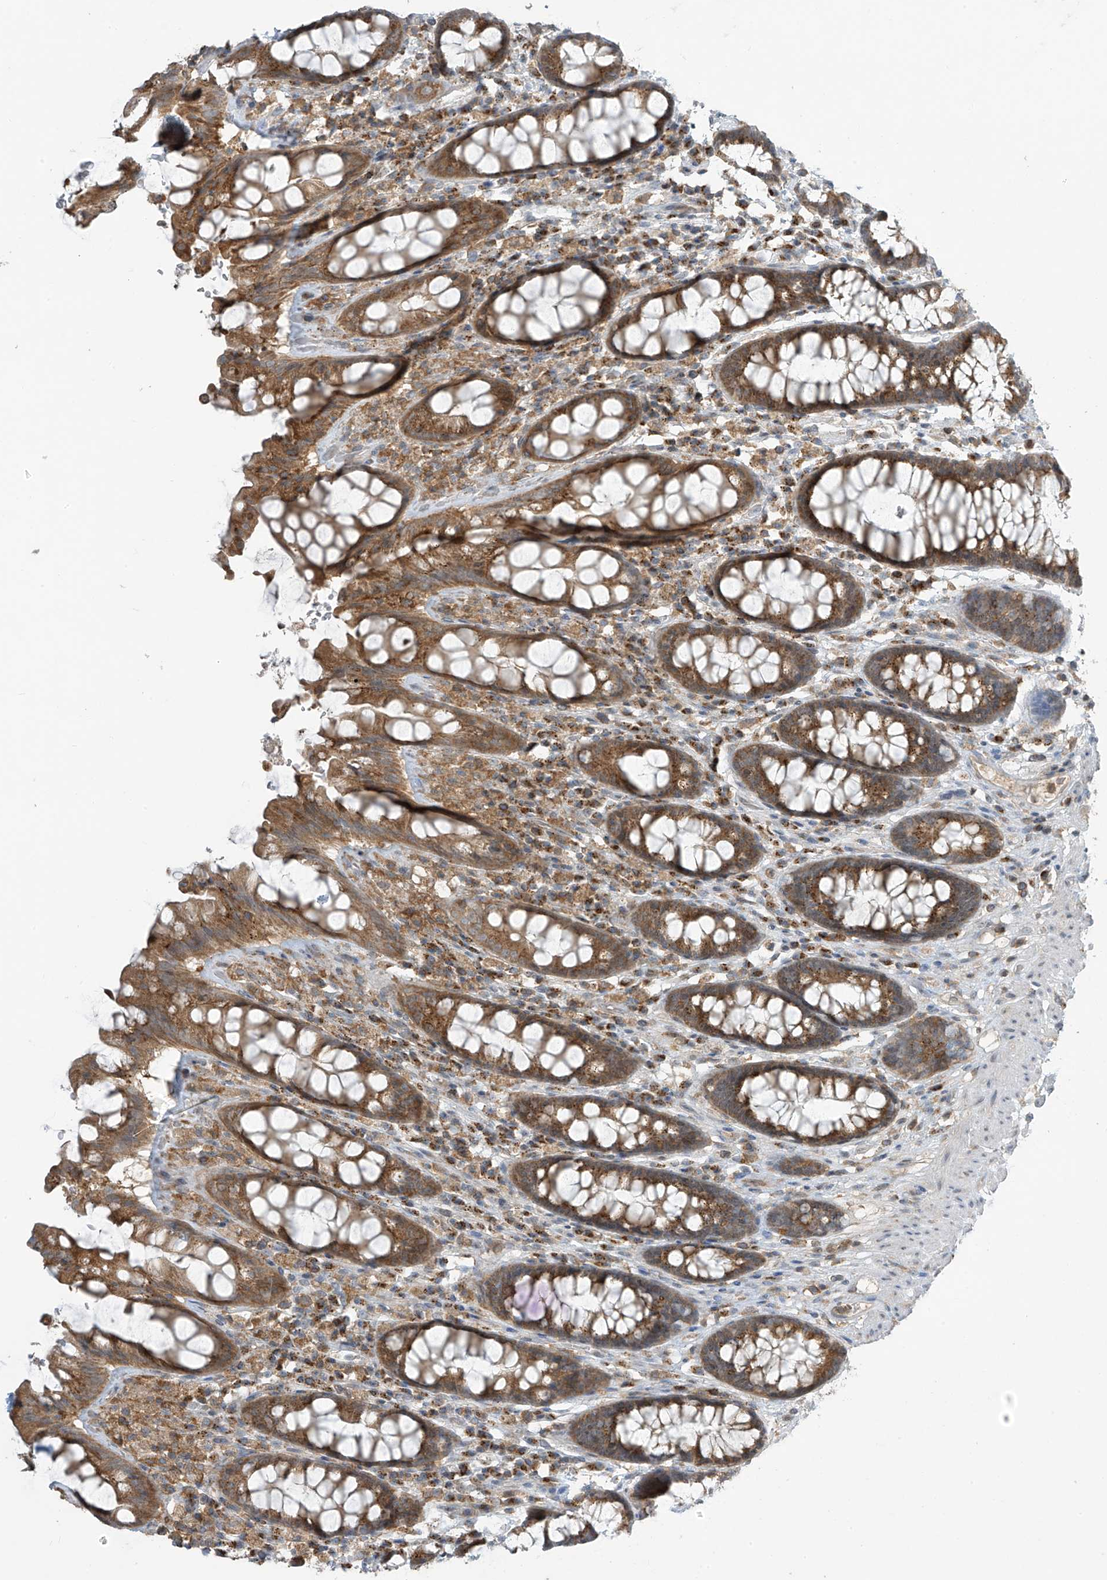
{"staining": {"intensity": "moderate", "quantity": ">75%", "location": "cytoplasmic/membranous"}, "tissue": "rectum", "cell_type": "Glandular cells", "image_type": "normal", "snomed": [{"axis": "morphology", "description": "Normal tissue, NOS"}, {"axis": "topography", "description": "Rectum"}], "caption": "The immunohistochemical stain shows moderate cytoplasmic/membranous expression in glandular cells of normal rectum. (Stains: DAB in brown, nuclei in blue, Microscopy: brightfield microscopy at high magnification).", "gene": "PARVG", "patient": {"sex": "male", "age": 64}}